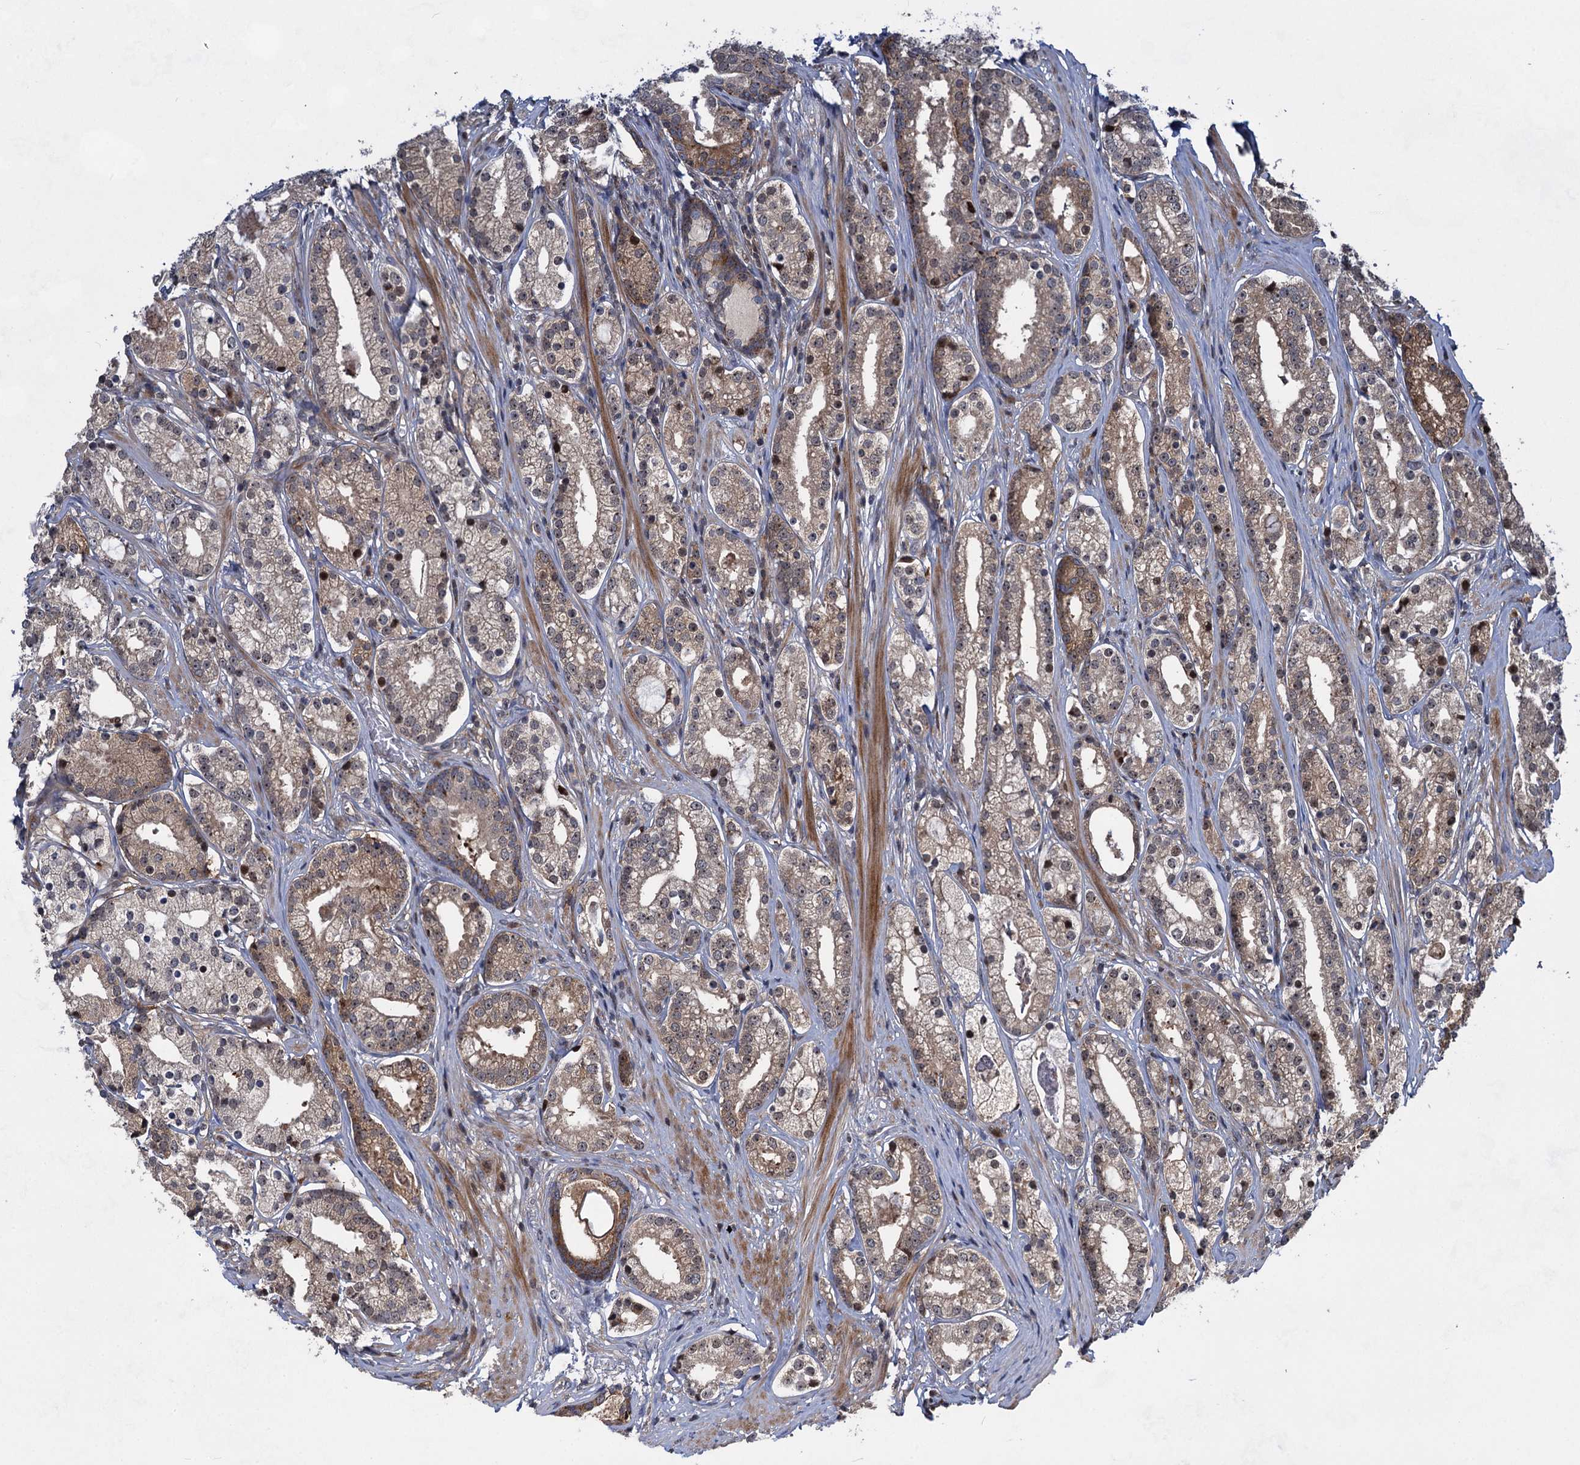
{"staining": {"intensity": "weak", "quantity": "25%-75%", "location": "cytoplasmic/membranous"}, "tissue": "prostate cancer", "cell_type": "Tumor cells", "image_type": "cancer", "snomed": [{"axis": "morphology", "description": "Adenocarcinoma, High grade"}, {"axis": "topography", "description": "Prostate"}], "caption": "Immunohistochemistry (DAB (3,3'-diaminobenzidine)) staining of prostate cancer demonstrates weak cytoplasmic/membranous protein expression in approximately 25%-75% of tumor cells.", "gene": "GPBP1", "patient": {"sex": "male", "age": 69}}